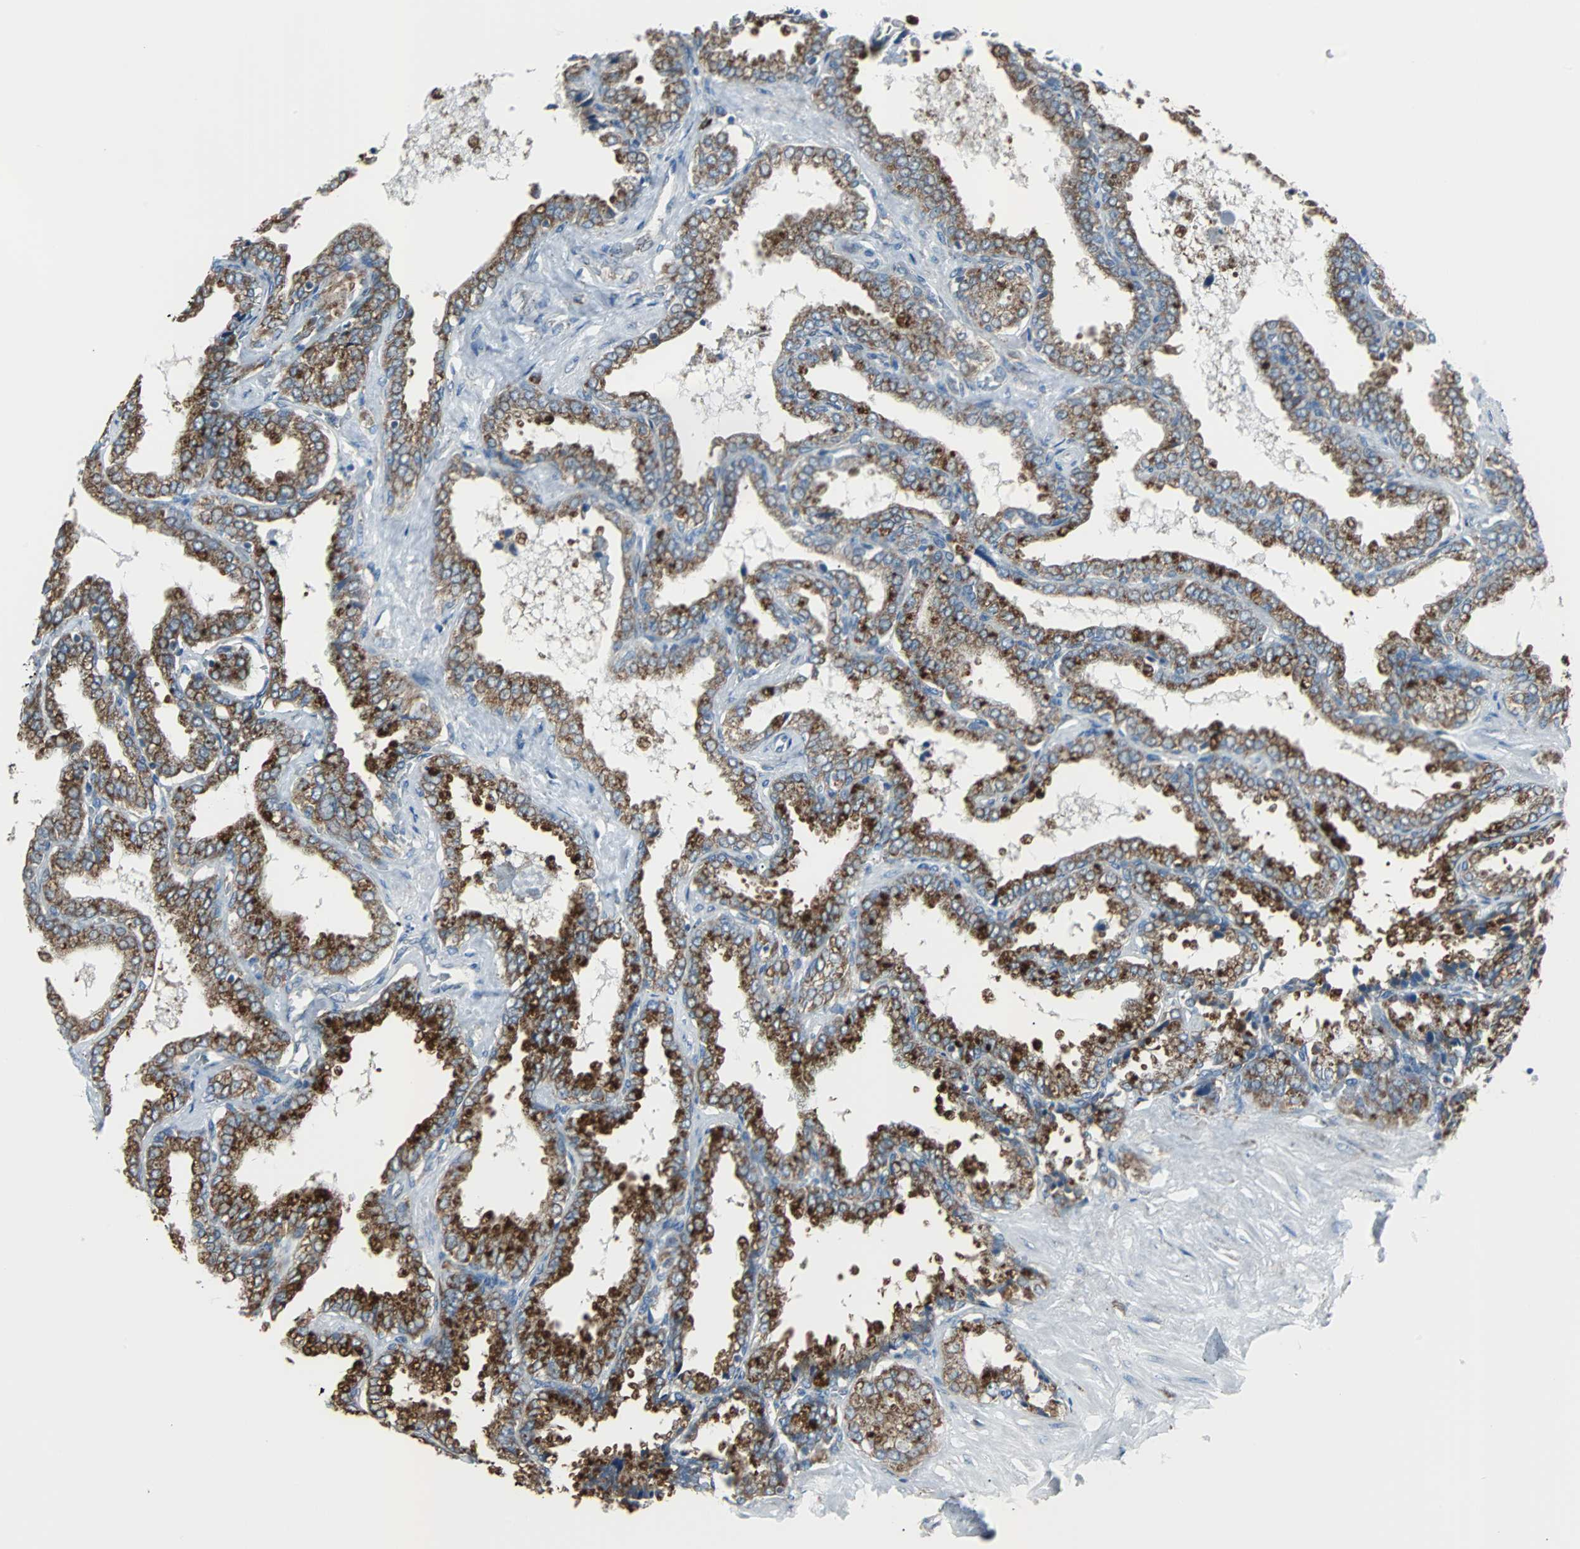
{"staining": {"intensity": "moderate", "quantity": ">75%", "location": "cytoplasmic/membranous"}, "tissue": "seminal vesicle", "cell_type": "Glandular cells", "image_type": "normal", "snomed": [{"axis": "morphology", "description": "Normal tissue, NOS"}, {"axis": "topography", "description": "Seminal veicle"}], "caption": "Immunohistochemistry (IHC) of normal human seminal vesicle reveals medium levels of moderate cytoplasmic/membranous positivity in about >75% of glandular cells.", "gene": "PDIA4", "patient": {"sex": "male", "age": 46}}